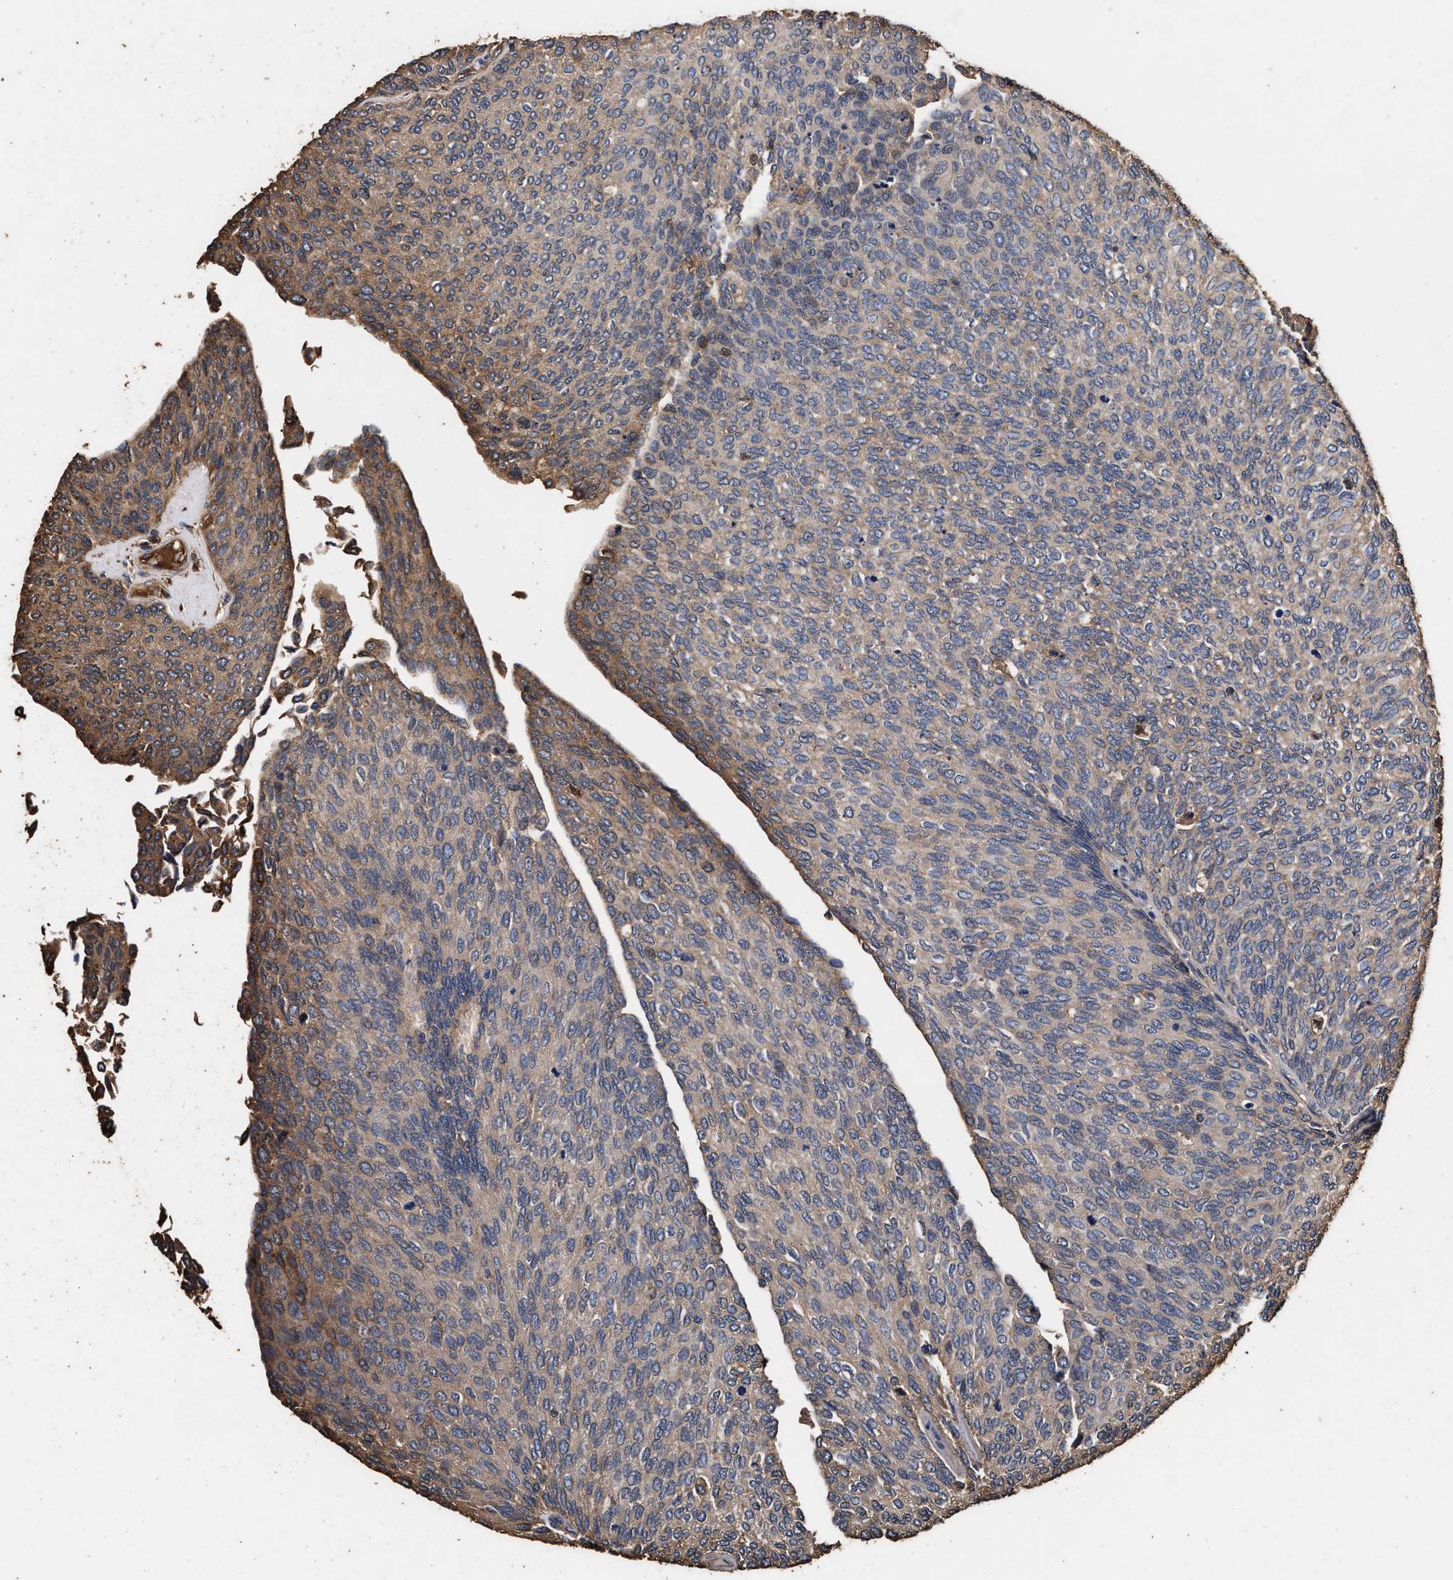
{"staining": {"intensity": "weak", "quantity": "<25%", "location": "cytoplasmic/membranous"}, "tissue": "urothelial cancer", "cell_type": "Tumor cells", "image_type": "cancer", "snomed": [{"axis": "morphology", "description": "Urothelial carcinoma, Low grade"}, {"axis": "topography", "description": "Urinary bladder"}], "caption": "Histopathology image shows no protein positivity in tumor cells of urothelial carcinoma (low-grade) tissue. The staining is performed using DAB brown chromogen with nuclei counter-stained in using hematoxylin.", "gene": "KYAT1", "patient": {"sex": "female", "age": 79}}